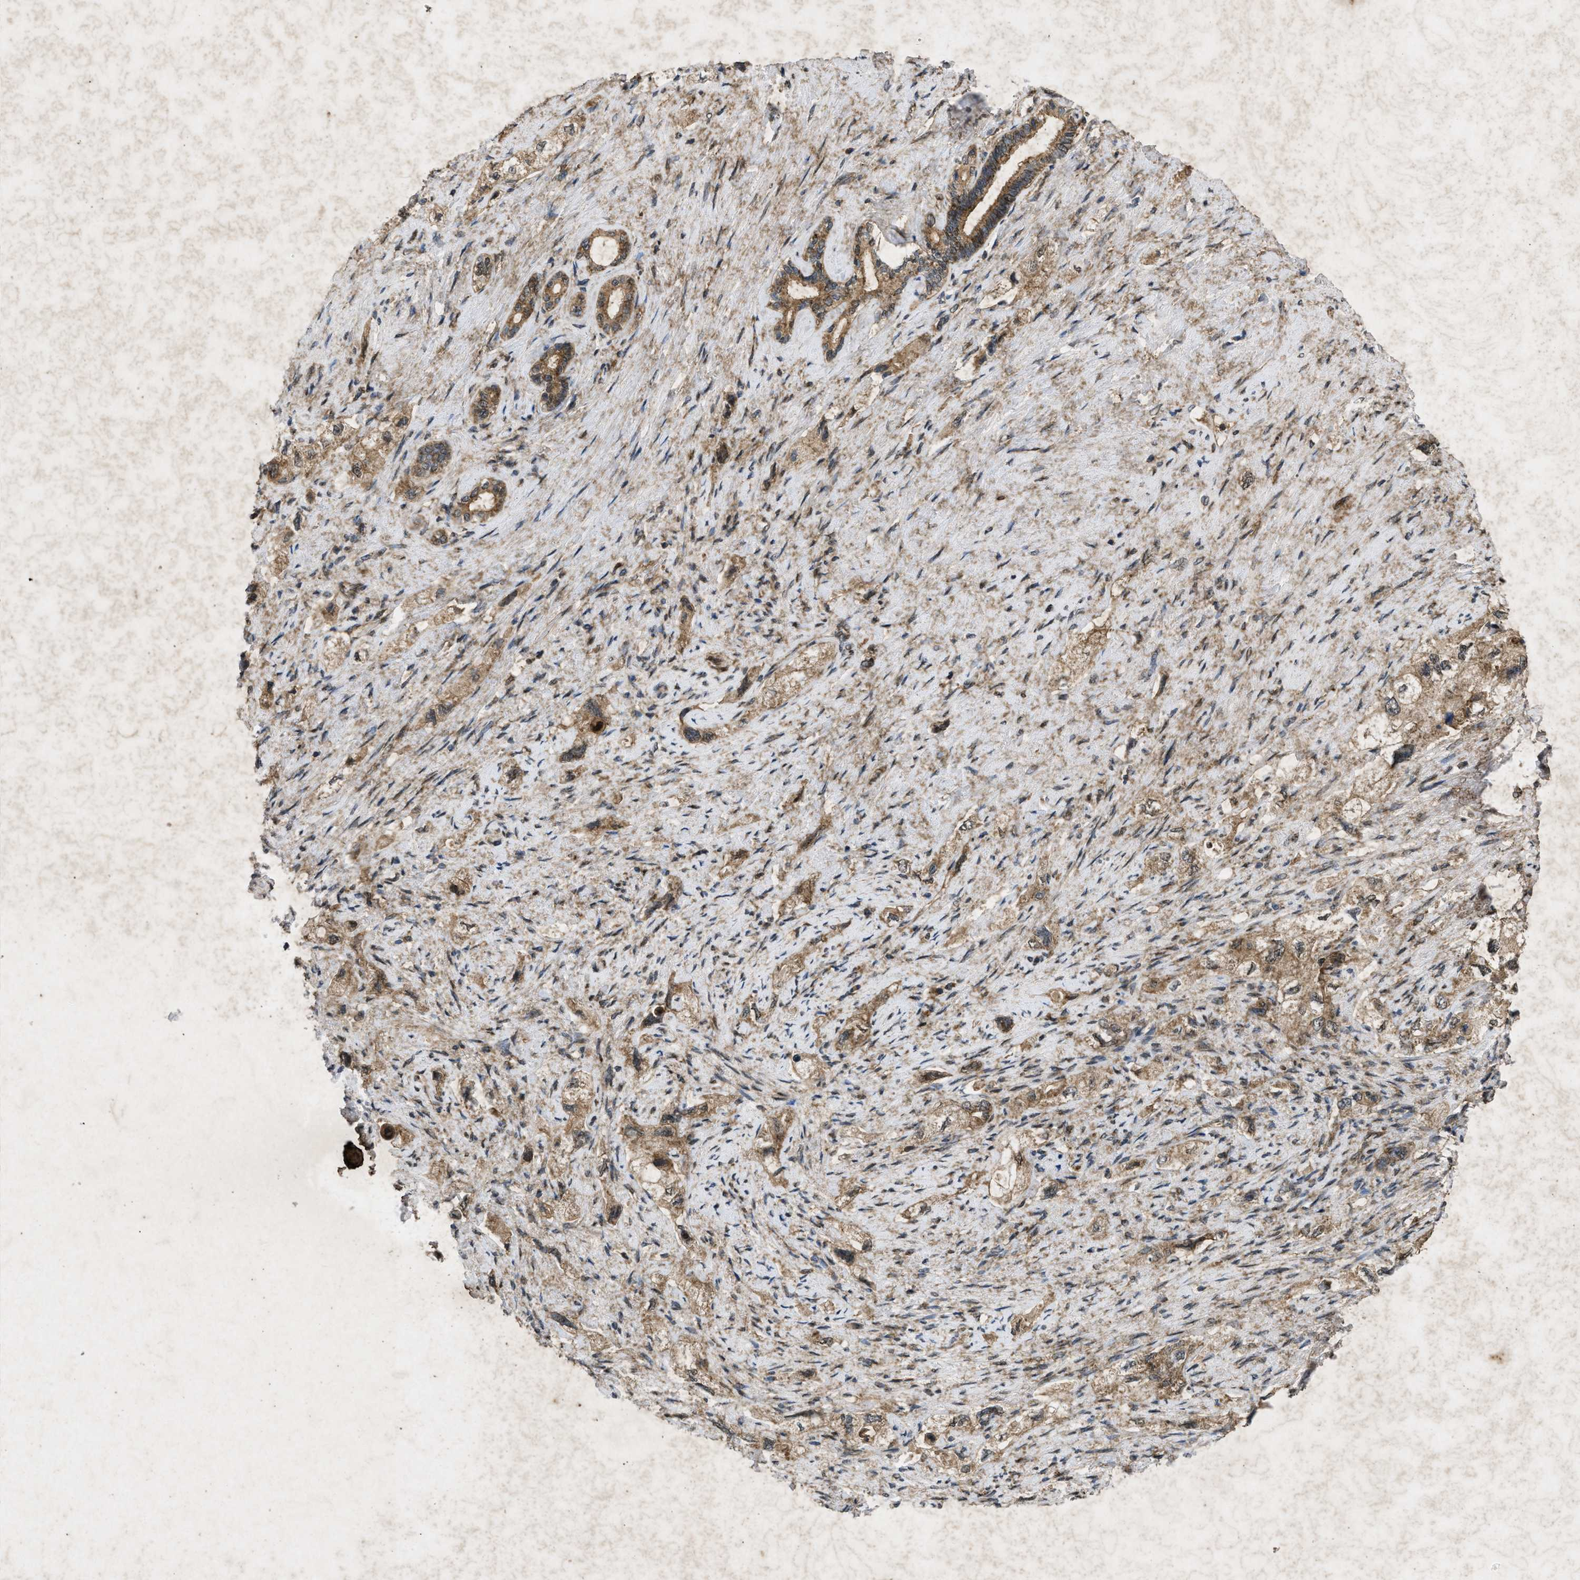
{"staining": {"intensity": "moderate", "quantity": ">75%", "location": "cytoplasmic/membranous"}, "tissue": "pancreatic cancer", "cell_type": "Tumor cells", "image_type": "cancer", "snomed": [{"axis": "morphology", "description": "Adenocarcinoma, NOS"}, {"axis": "topography", "description": "Pancreas"}], "caption": "Immunohistochemical staining of human pancreatic adenocarcinoma reveals medium levels of moderate cytoplasmic/membranous protein staining in approximately >75% of tumor cells.", "gene": "PRKG2", "patient": {"sex": "female", "age": 73}}